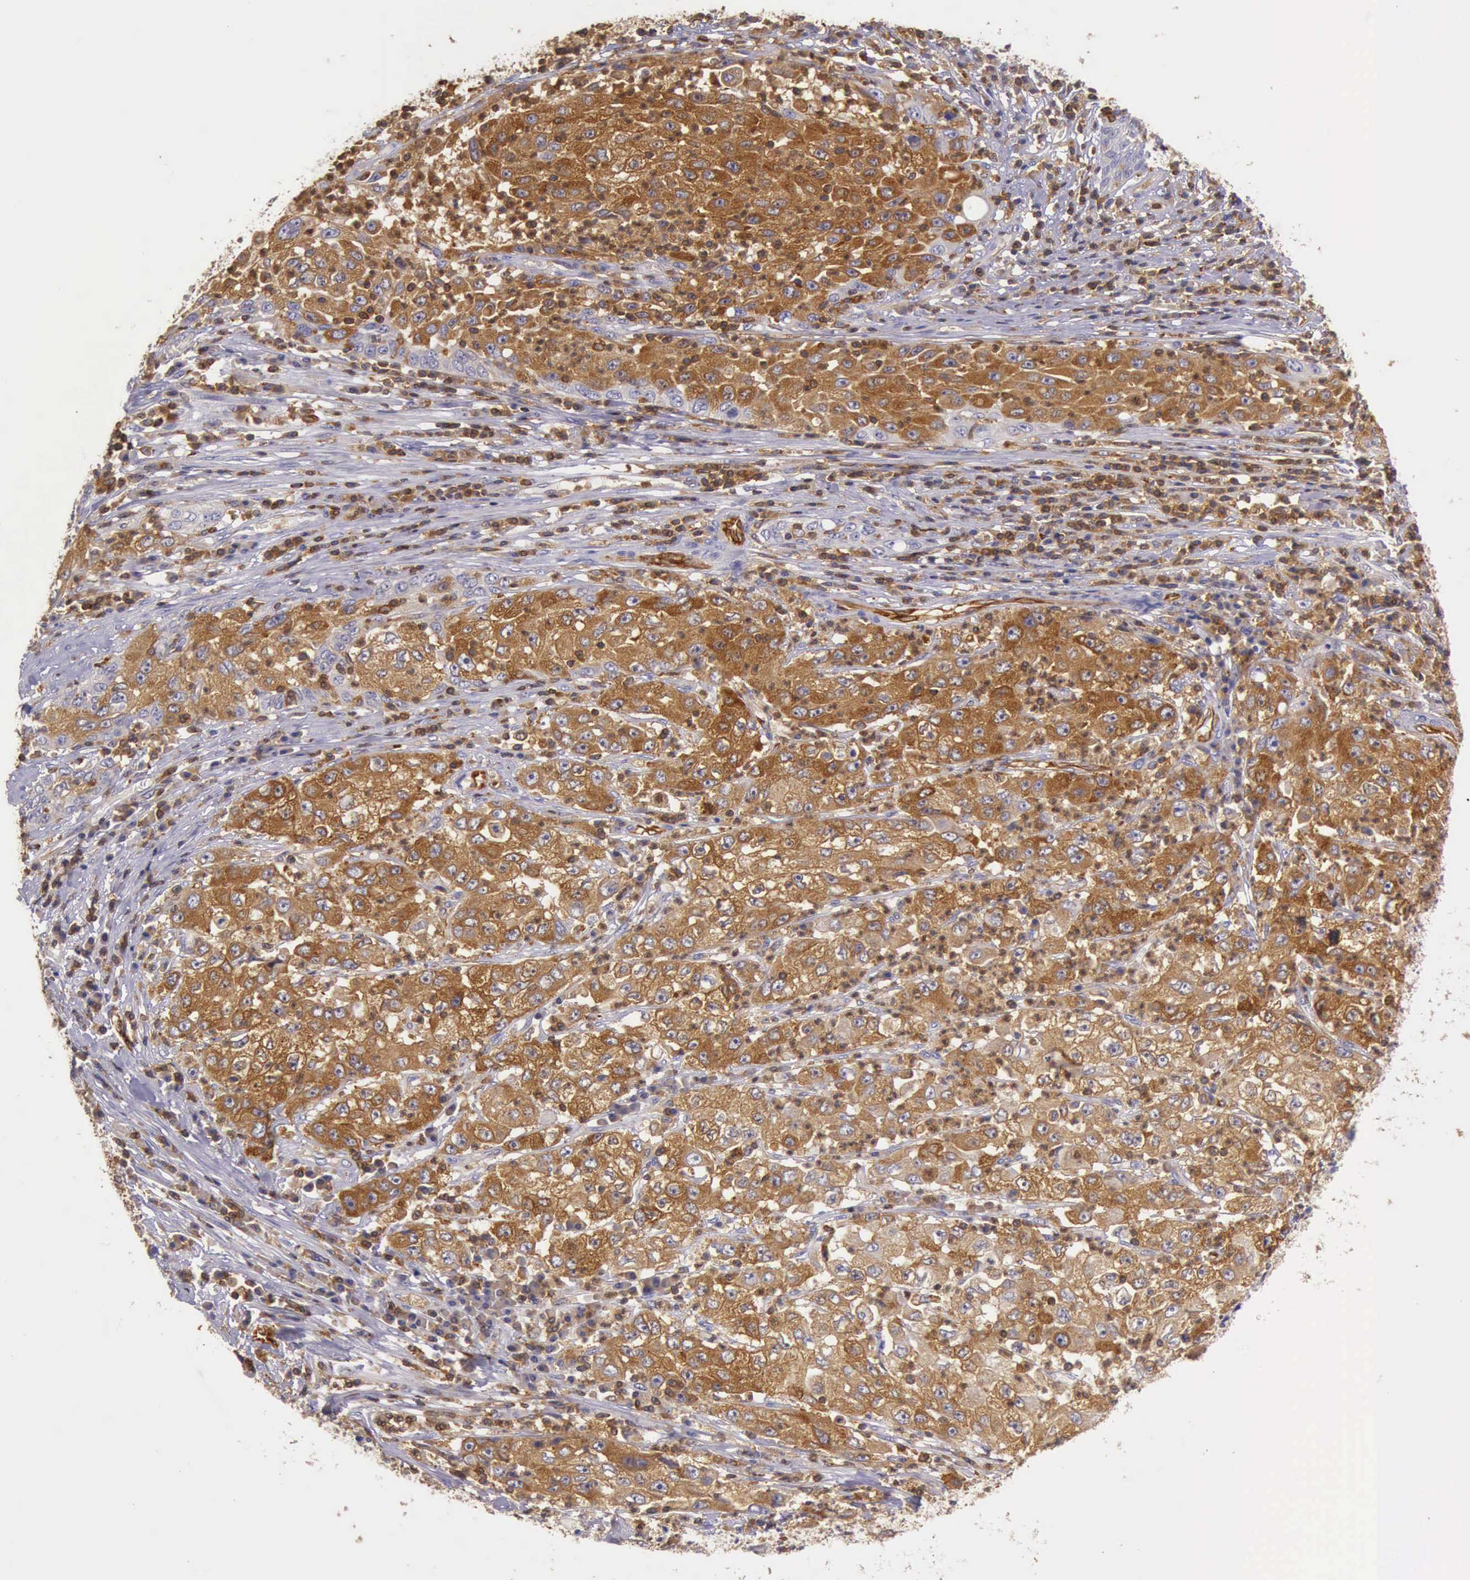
{"staining": {"intensity": "moderate", "quantity": ">75%", "location": "cytoplasmic/membranous"}, "tissue": "cervical cancer", "cell_type": "Tumor cells", "image_type": "cancer", "snomed": [{"axis": "morphology", "description": "Squamous cell carcinoma, NOS"}, {"axis": "topography", "description": "Cervix"}], "caption": "Immunohistochemical staining of cervical cancer displays moderate cytoplasmic/membranous protein staining in about >75% of tumor cells.", "gene": "ARHGAP4", "patient": {"sex": "female", "age": 36}}